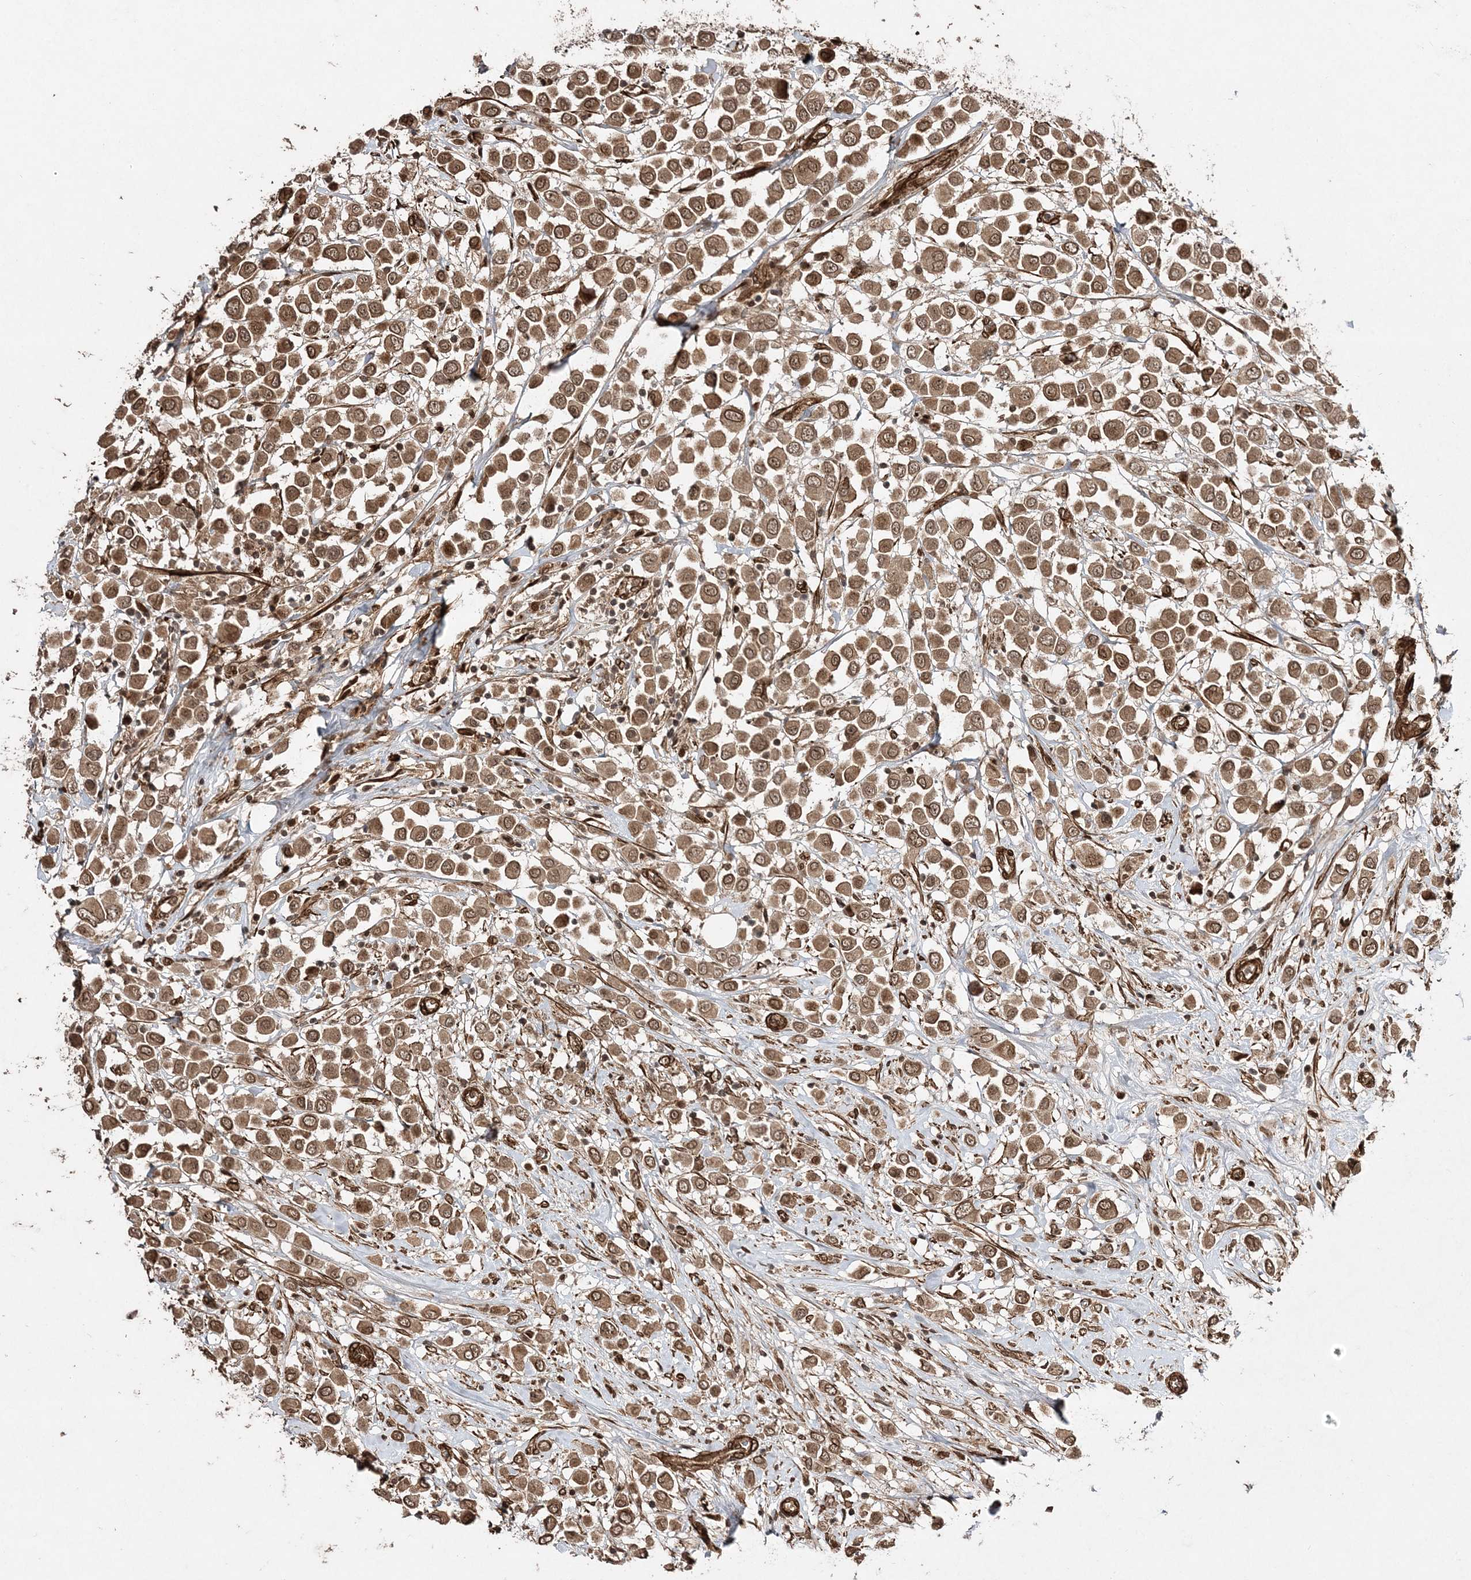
{"staining": {"intensity": "moderate", "quantity": ">75%", "location": "cytoplasmic/membranous,nuclear"}, "tissue": "breast cancer", "cell_type": "Tumor cells", "image_type": "cancer", "snomed": [{"axis": "morphology", "description": "Duct carcinoma"}, {"axis": "topography", "description": "Breast"}], "caption": "Protein staining reveals moderate cytoplasmic/membranous and nuclear staining in approximately >75% of tumor cells in breast cancer.", "gene": "ETAA1", "patient": {"sex": "female", "age": 61}}